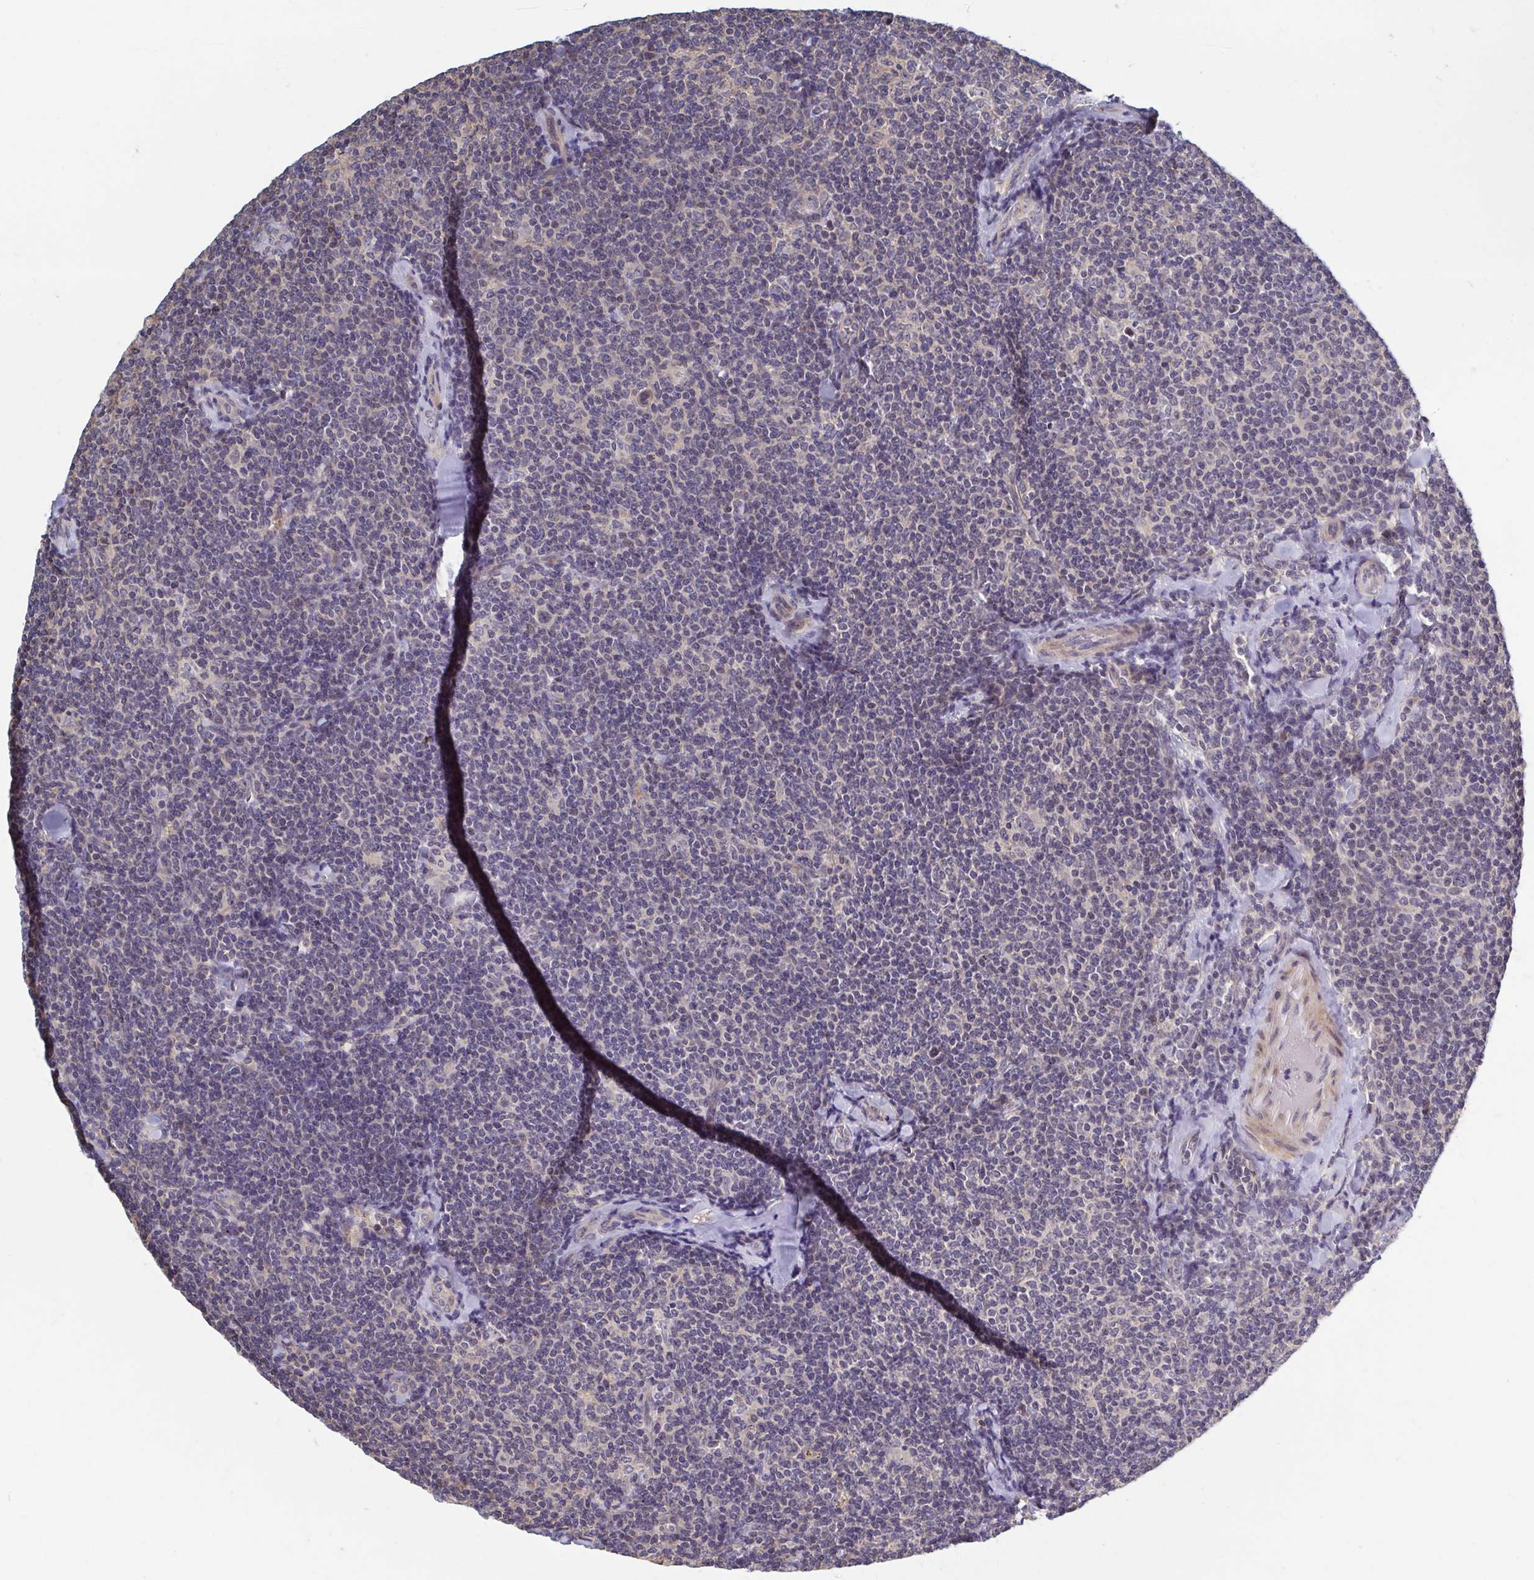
{"staining": {"intensity": "negative", "quantity": "none", "location": "none"}, "tissue": "lymphoma", "cell_type": "Tumor cells", "image_type": "cancer", "snomed": [{"axis": "morphology", "description": "Malignant lymphoma, non-Hodgkin's type, Low grade"}, {"axis": "topography", "description": "Lymph node"}], "caption": "High power microscopy micrograph of an immunohistochemistry (IHC) histopathology image of low-grade malignant lymphoma, non-Hodgkin's type, revealing no significant positivity in tumor cells. The staining is performed using DAB brown chromogen with nuclei counter-stained in using hematoxylin.", "gene": "LRRC38", "patient": {"sex": "female", "age": 56}}